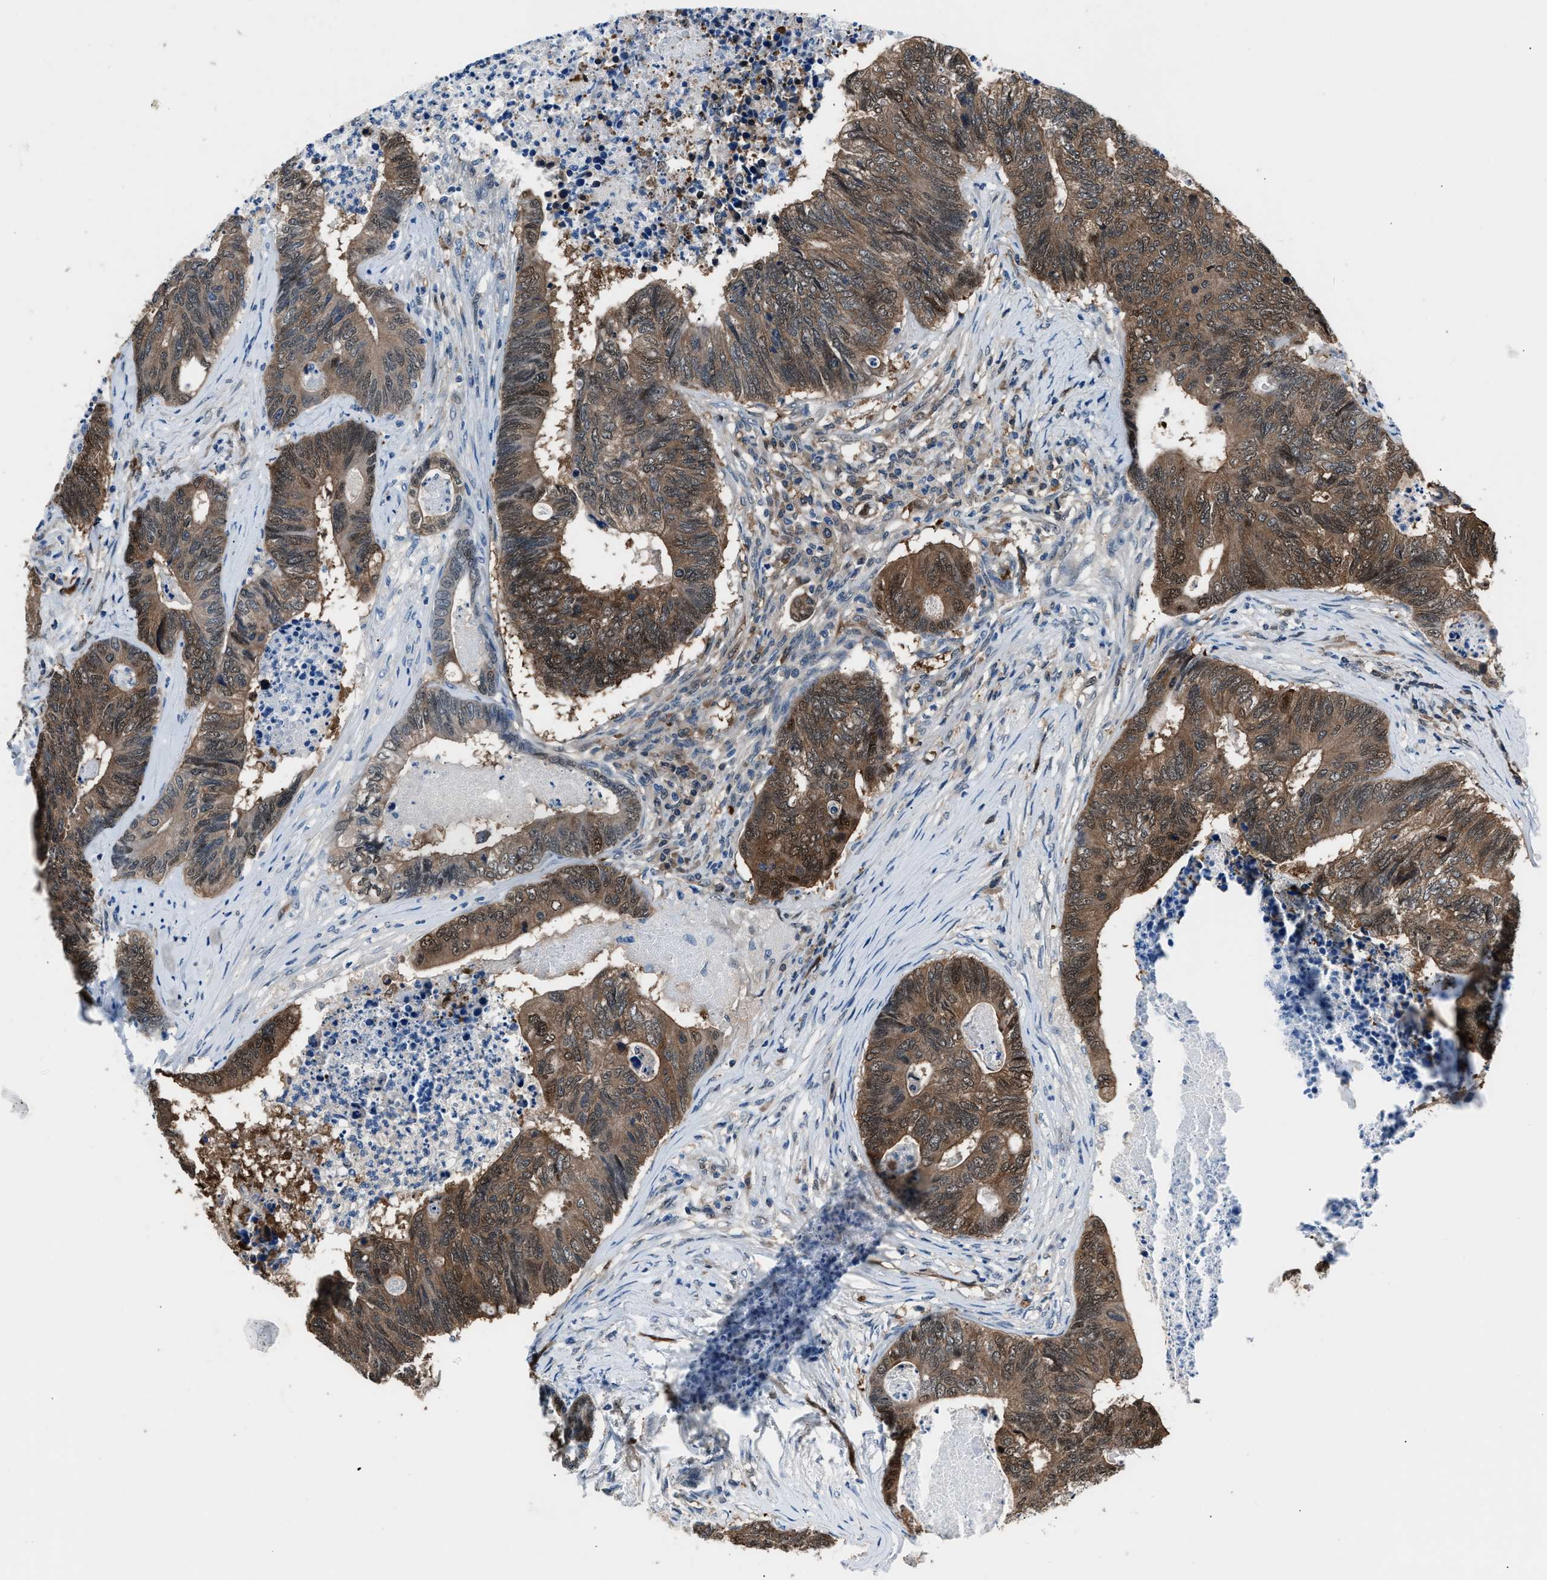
{"staining": {"intensity": "moderate", "quantity": ">75%", "location": "cytoplasmic/membranous,nuclear"}, "tissue": "colorectal cancer", "cell_type": "Tumor cells", "image_type": "cancer", "snomed": [{"axis": "morphology", "description": "Adenocarcinoma, NOS"}, {"axis": "topography", "description": "Colon"}], "caption": "Immunohistochemical staining of colorectal adenocarcinoma reveals medium levels of moderate cytoplasmic/membranous and nuclear protein expression in about >75% of tumor cells.", "gene": "PPA1", "patient": {"sex": "female", "age": 67}}